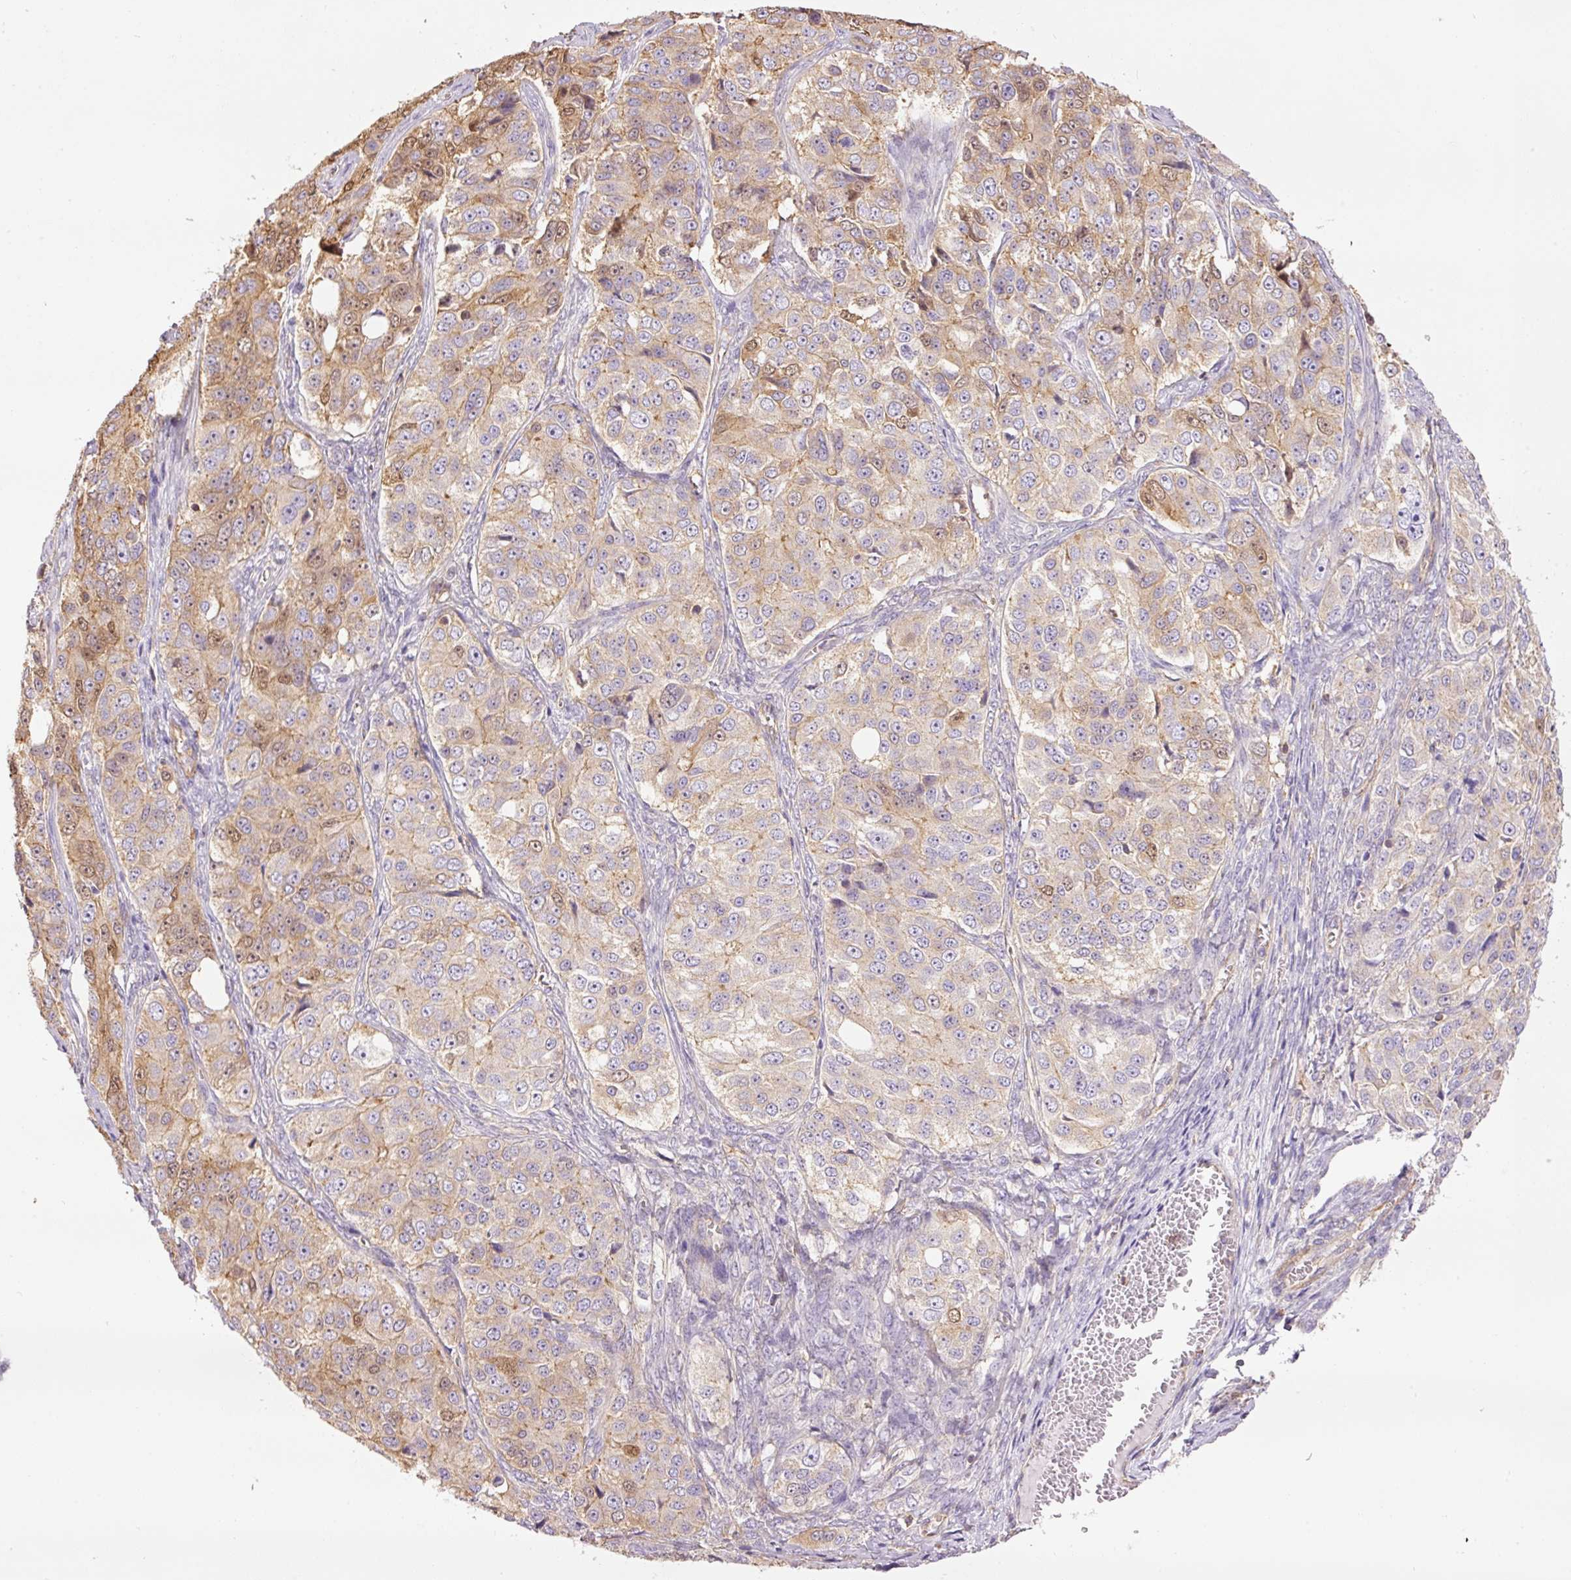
{"staining": {"intensity": "moderate", "quantity": "<25%", "location": "cytoplasmic/membranous,nuclear"}, "tissue": "ovarian cancer", "cell_type": "Tumor cells", "image_type": "cancer", "snomed": [{"axis": "morphology", "description": "Carcinoma, endometroid"}, {"axis": "topography", "description": "Ovary"}], "caption": "Immunohistochemical staining of endometroid carcinoma (ovarian) displays moderate cytoplasmic/membranous and nuclear protein positivity in approximately <25% of tumor cells.", "gene": "PPP1R1B", "patient": {"sex": "female", "age": 51}}